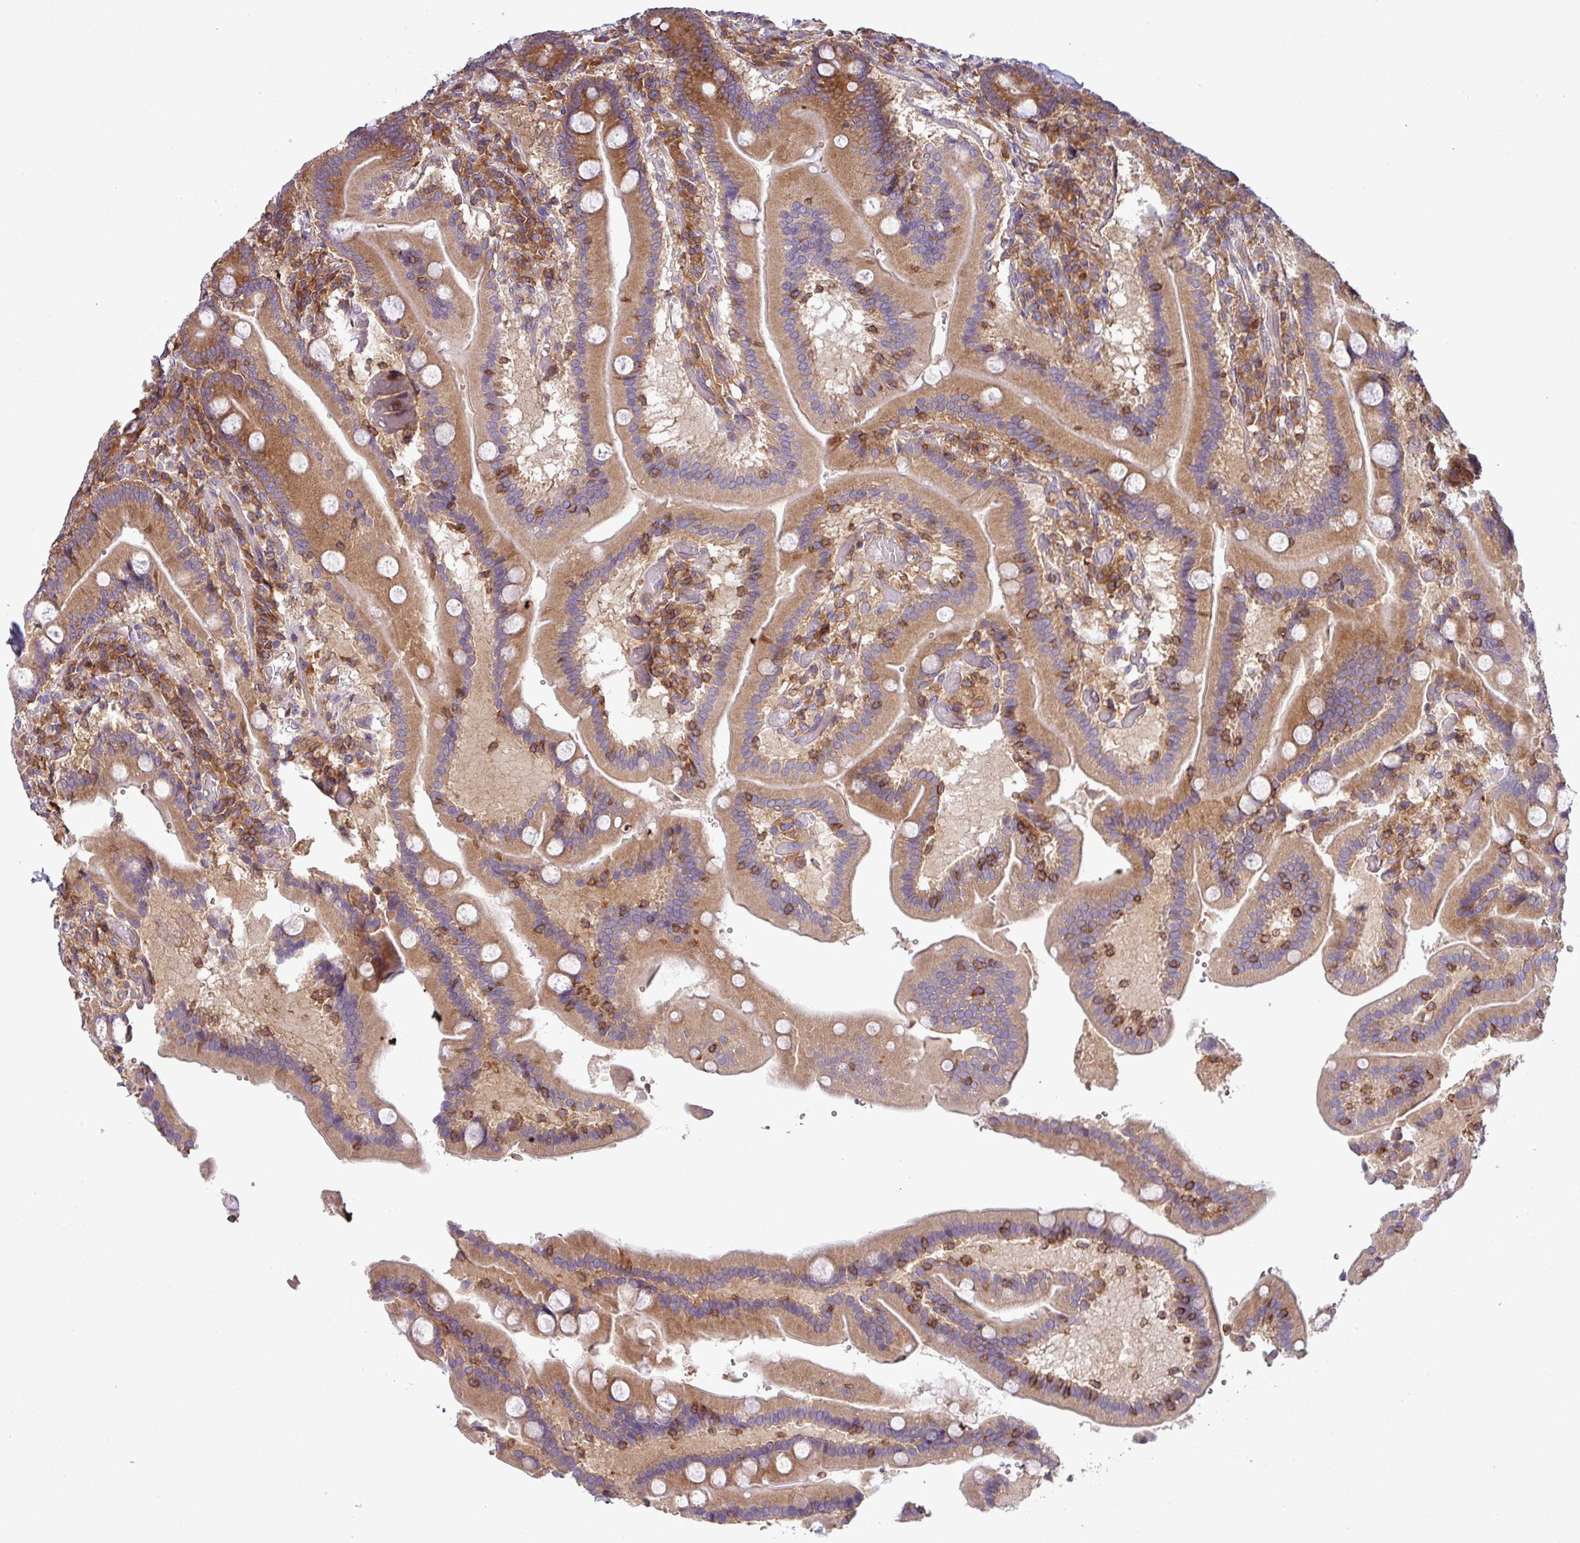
{"staining": {"intensity": "moderate", "quantity": ">75%", "location": "cytoplasmic/membranous"}, "tissue": "duodenum", "cell_type": "Glandular cells", "image_type": "normal", "snomed": [{"axis": "morphology", "description": "Normal tissue, NOS"}, {"axis": "topography", "description": "Duodenum"}], "caption": "Immunohistochemistry (IHC) (DAB (3,3'-diaminobenzidine)) staining of benign duodenum demonstrates moderate cytoplasmic/membranous protein expression in about >75% of glandular cells.", "gene": "LRRC74B", "patient": {"sex": "female", "age": 62}}